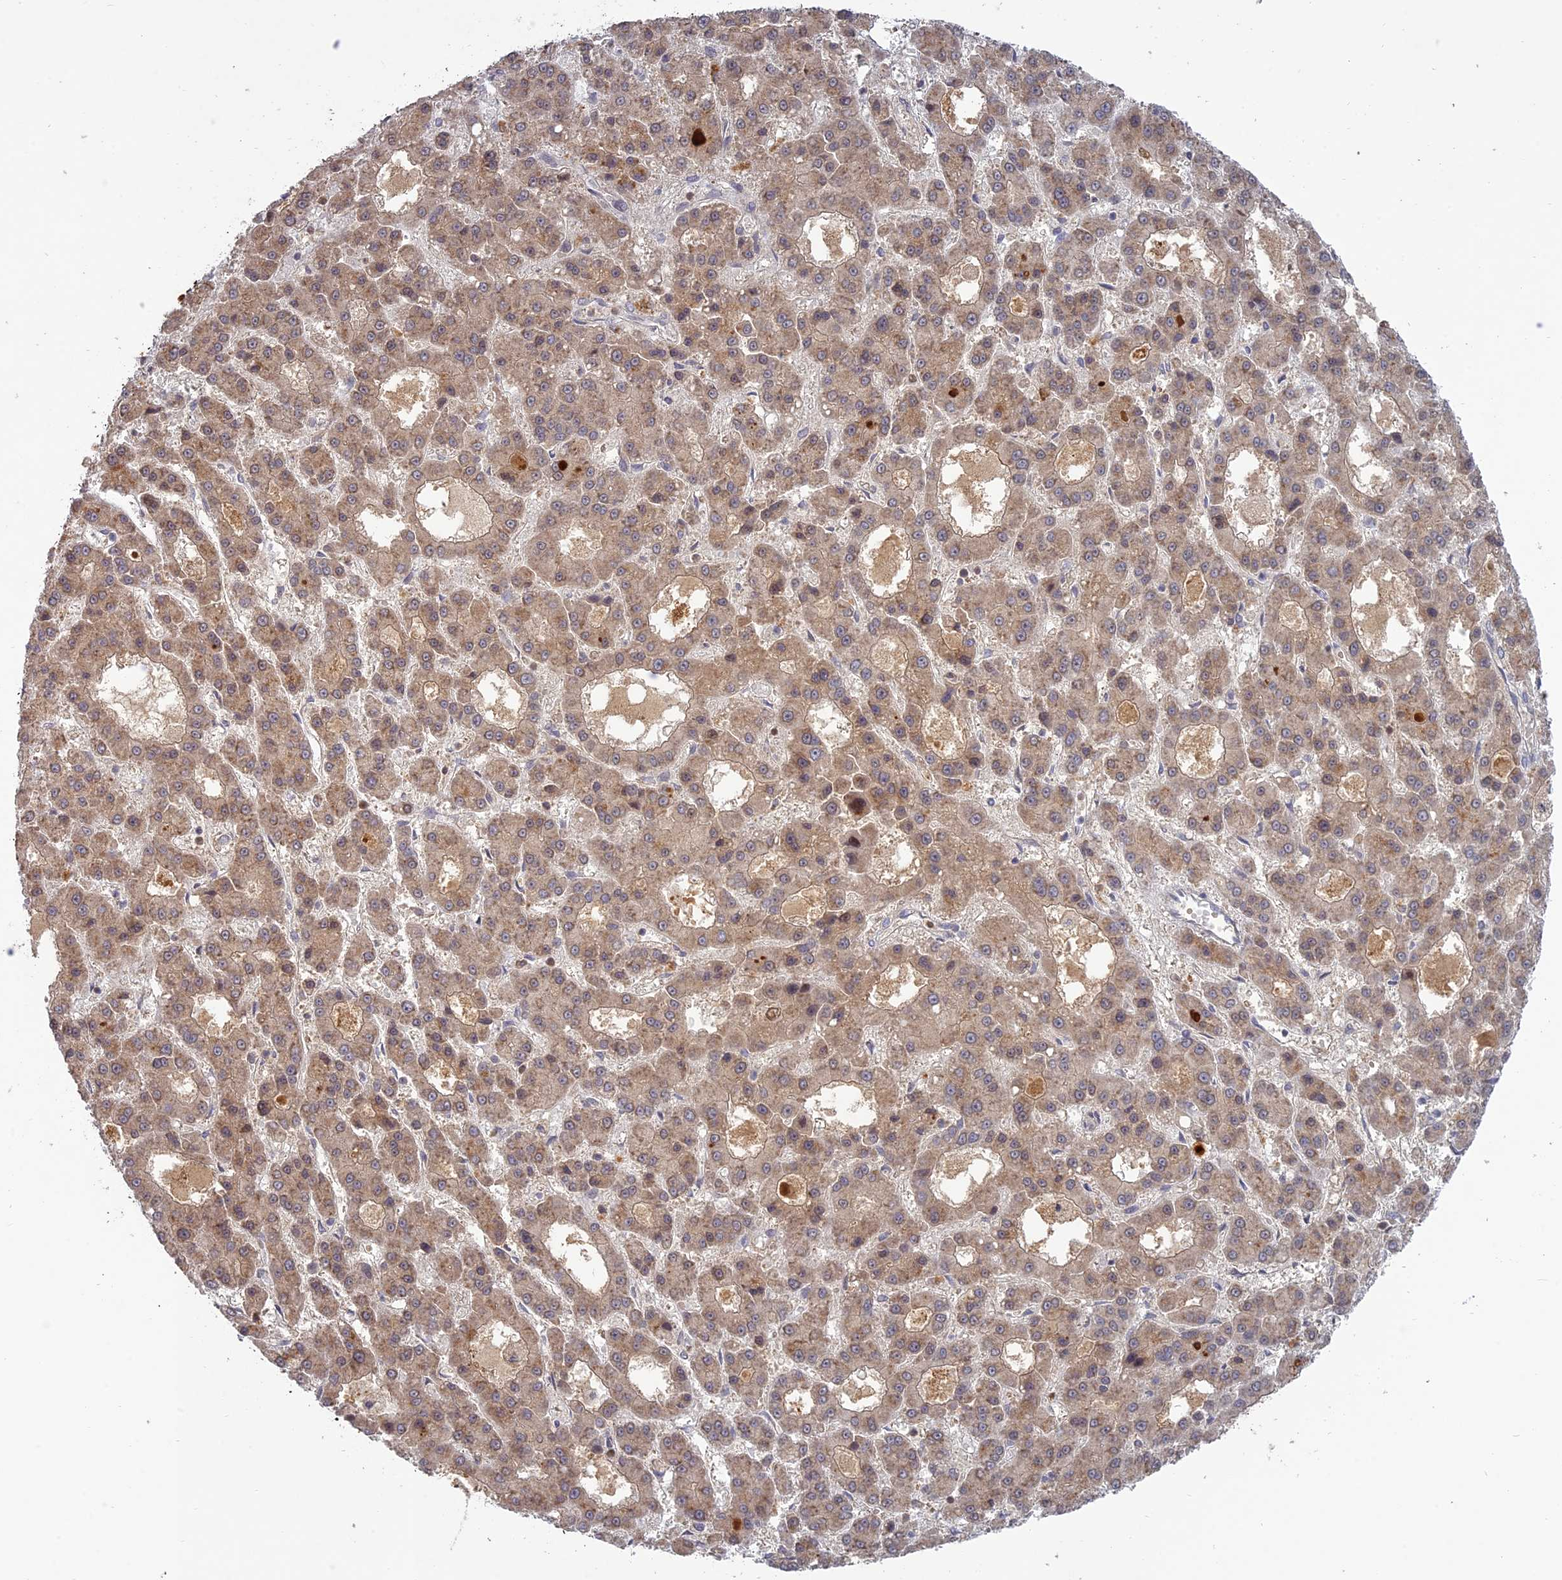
{"staining": {"intensity": "weak", "quantity": ">75%", "location": "cytoplasmic/membranous"}, "tissue": "liver cancer", "cell_type": "Tumor cells", "image_type": "cancer", "snomed": [{"axis": "morphology", "description": "Carcinoma, Hepatocellular, NOS"}, {"axis": "topography", "description": "Liver"}], "caption": "Immunohistochemical staining of liver hepatocellular carcinoma reveals low levels of weak cytoplasmic/membranous protein positivity in approximately >75% of tumor cells.", "gene": "TMEM208", "patient": {"sex": "male", "age": 70}}